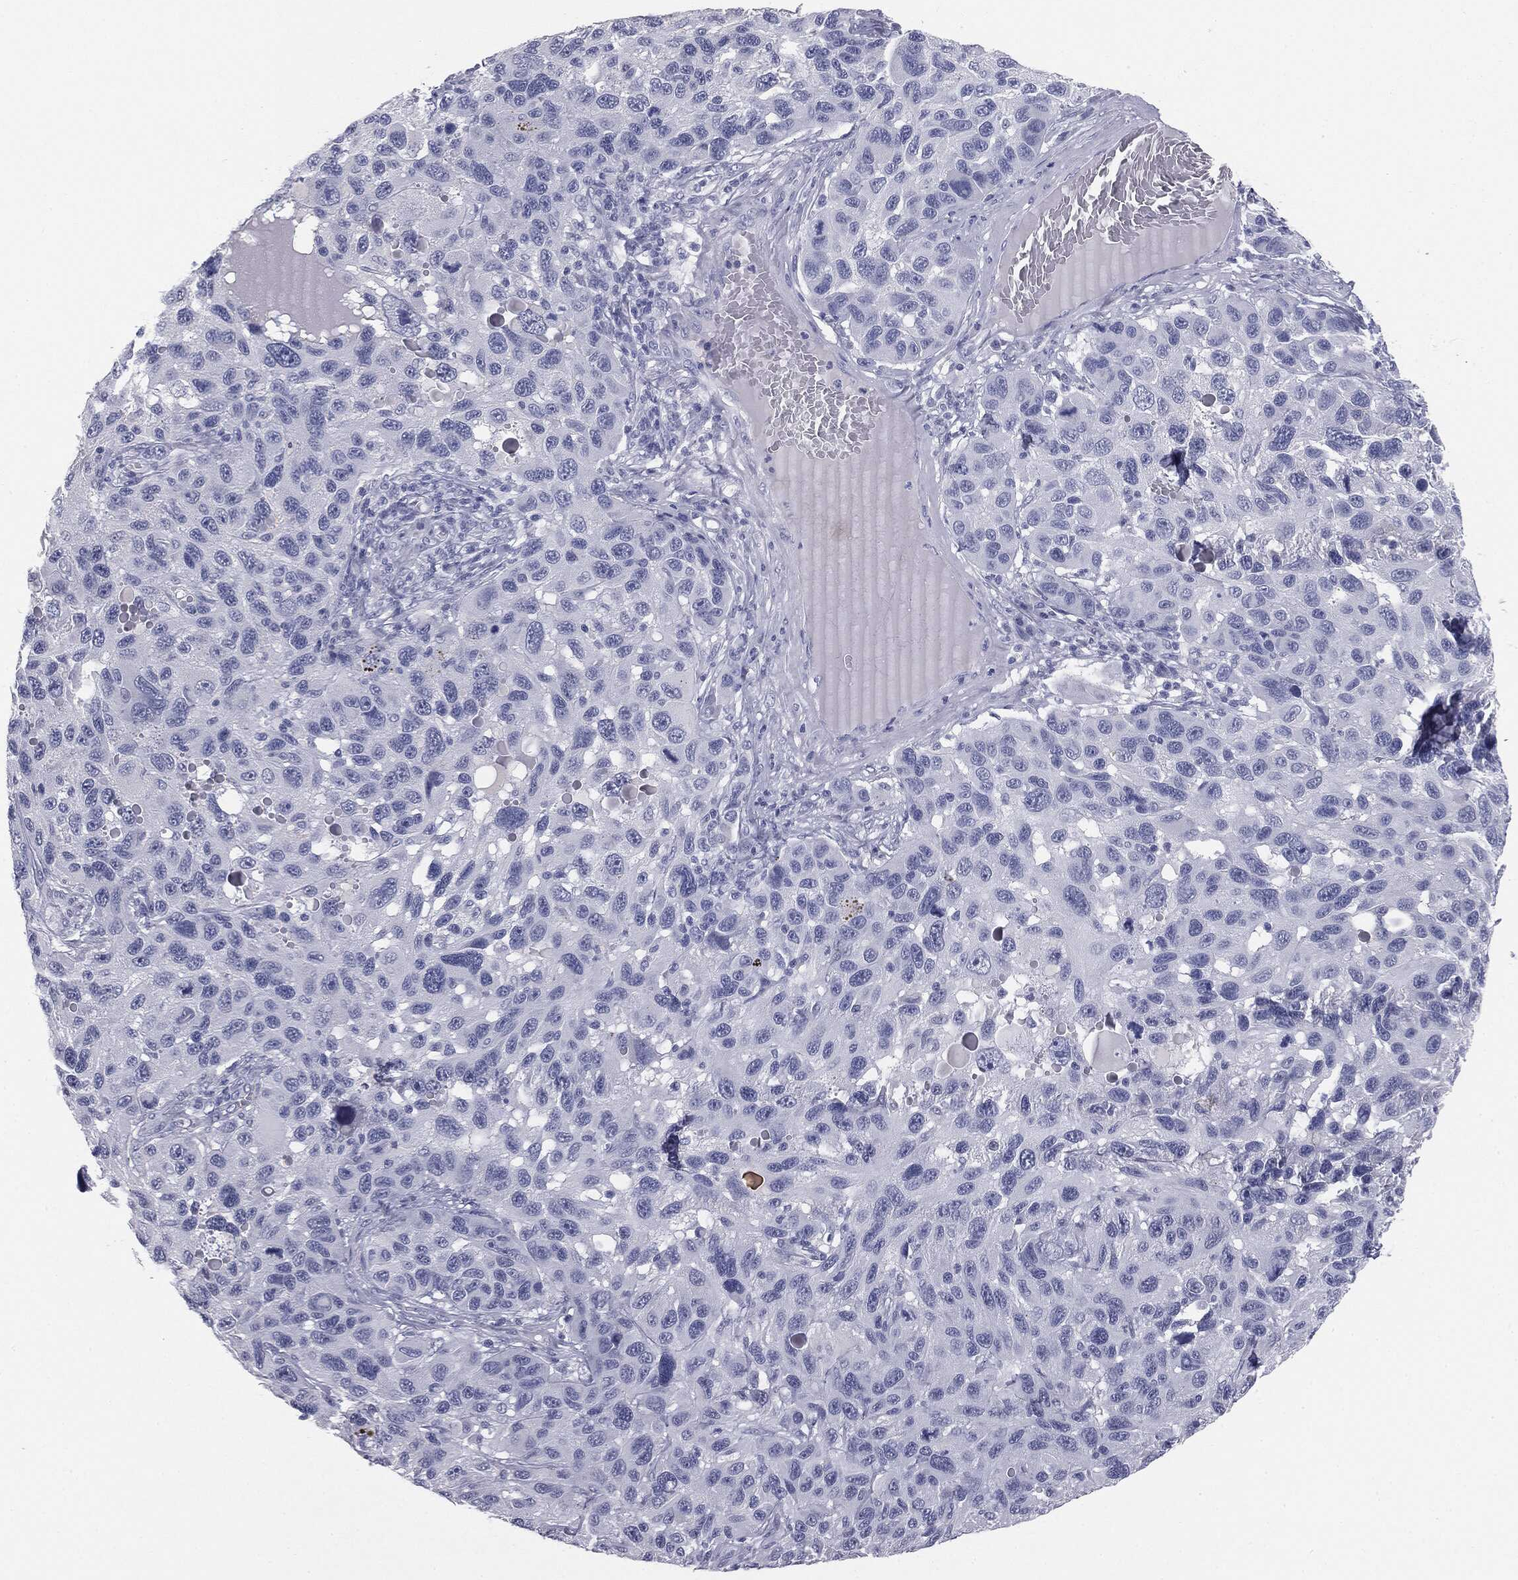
{"staining": {"intensity": "negative", "quantity": "none", "location": "none"}, "tissue": "melanoma", "cell_type": "Tumor cells", "image_type": "cancer", "snomed": [{"axis": "morphology", "description": "Malignant melanoma, NOS"}, {"axis": "topography", "description": "Skin"}], "caption": "High power microscopy histopathology image of an immunohistochemistry micrograph of malignant melanoma, revealing no significant positivity in tumor cells. (Immunohistochemistry, brightfield microscopy, high magnification).", "gene": "MUC5AC", "patient": {"sex": "male", "age": 53}}